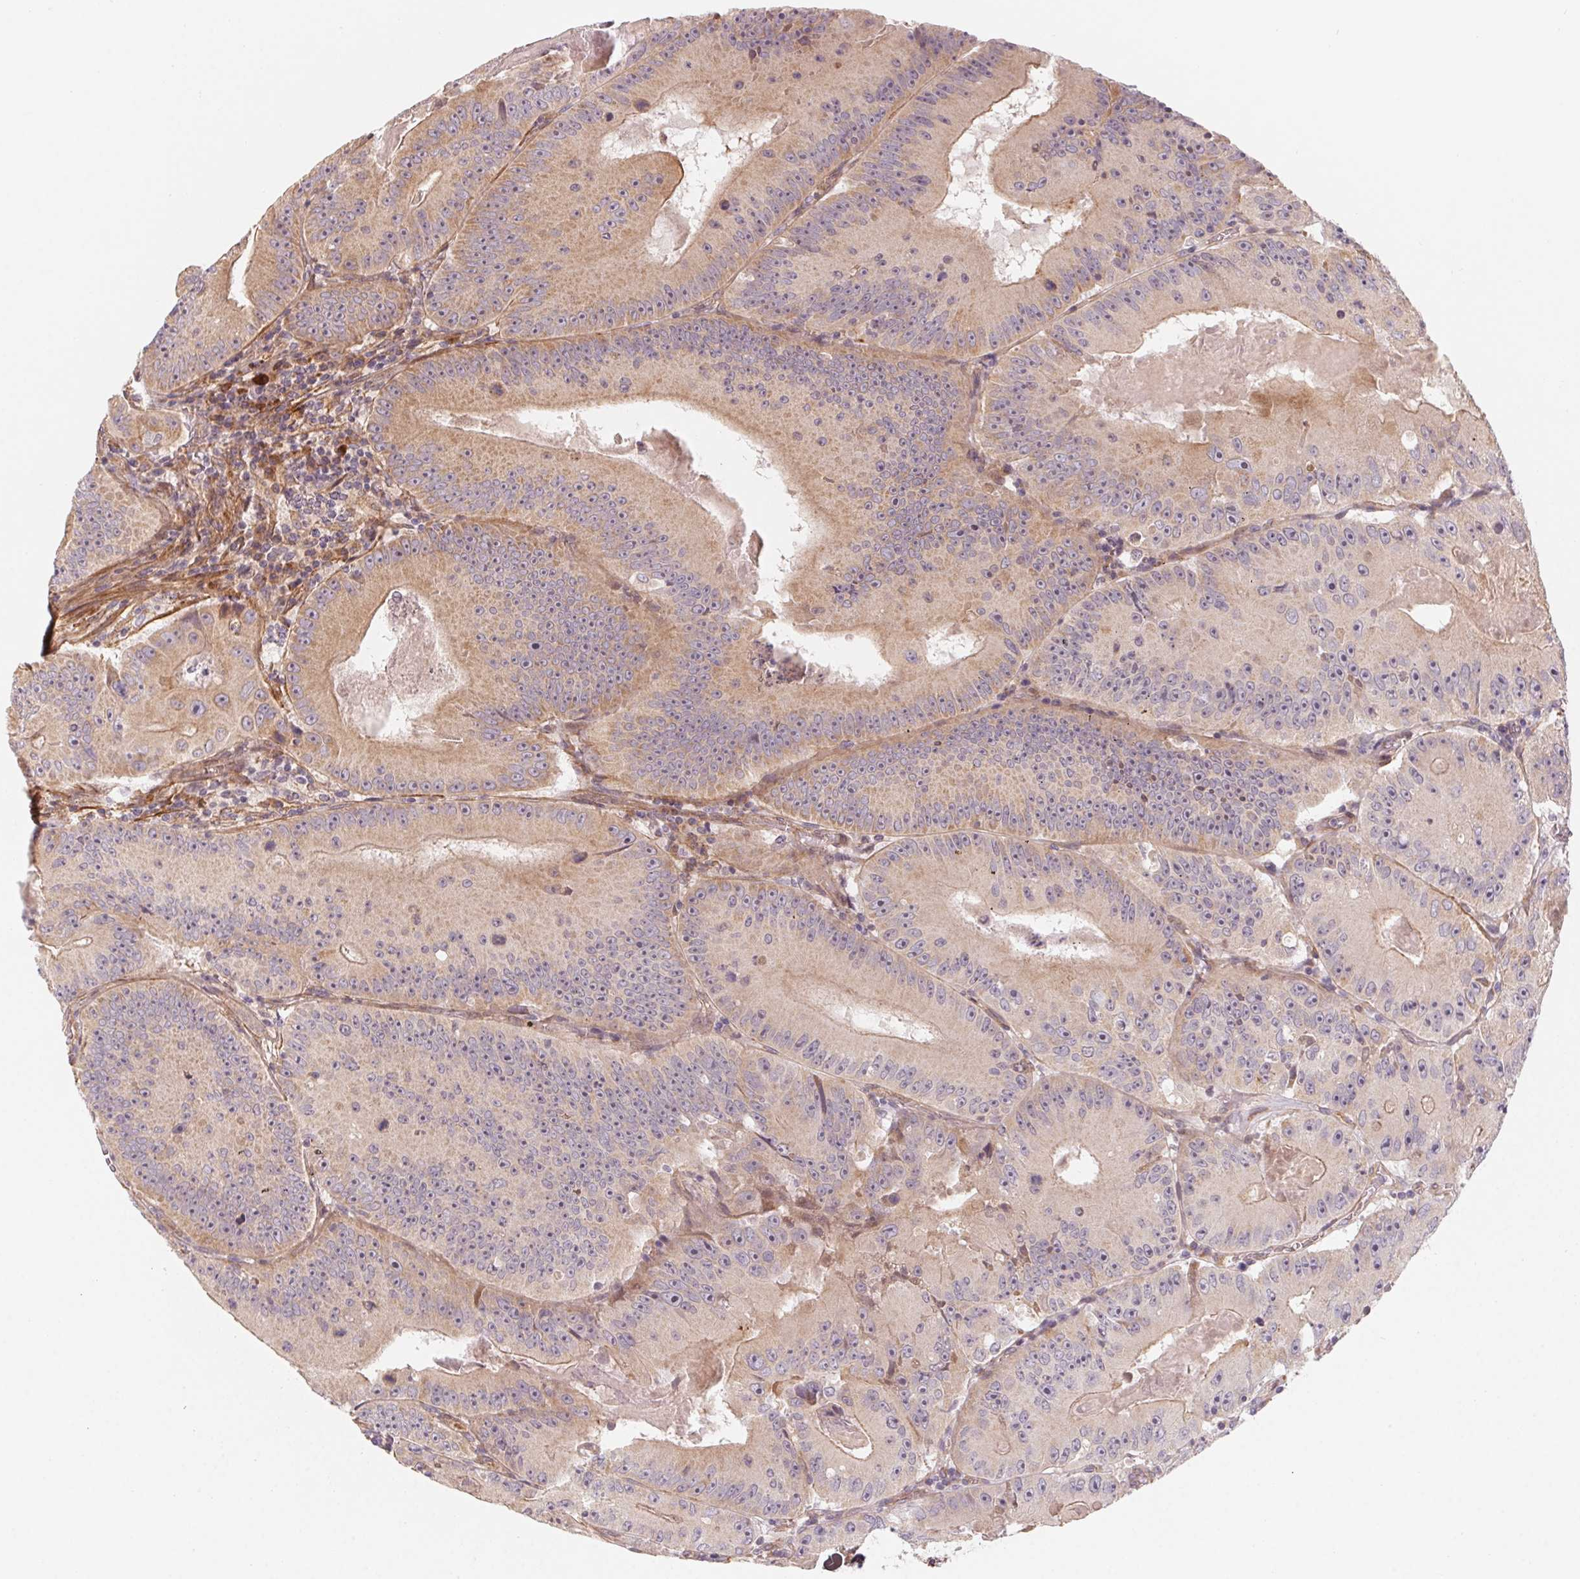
{"staining": {"intensity": "weak", "quantity": "25%-75%", "location": "cytoplasmic/membranous"}, "tissue": "colorectal cancer", "cell_type": "Tumor cells", "image_type": "cancer", "snomed": [{"axis": "morphology", "description": "Adenocarcinoma, NOS"}, {"axis": "topography", "description": "Colon"}], "caption": "Adenocarcinoma (colorectal) stained with a brown dye shows weak cytoplasmic/membranous positive expression in approximately 25%-75% of tumor cells.", "gene": "CCDC112", "patient": {"sex": "female", "age": 86}}